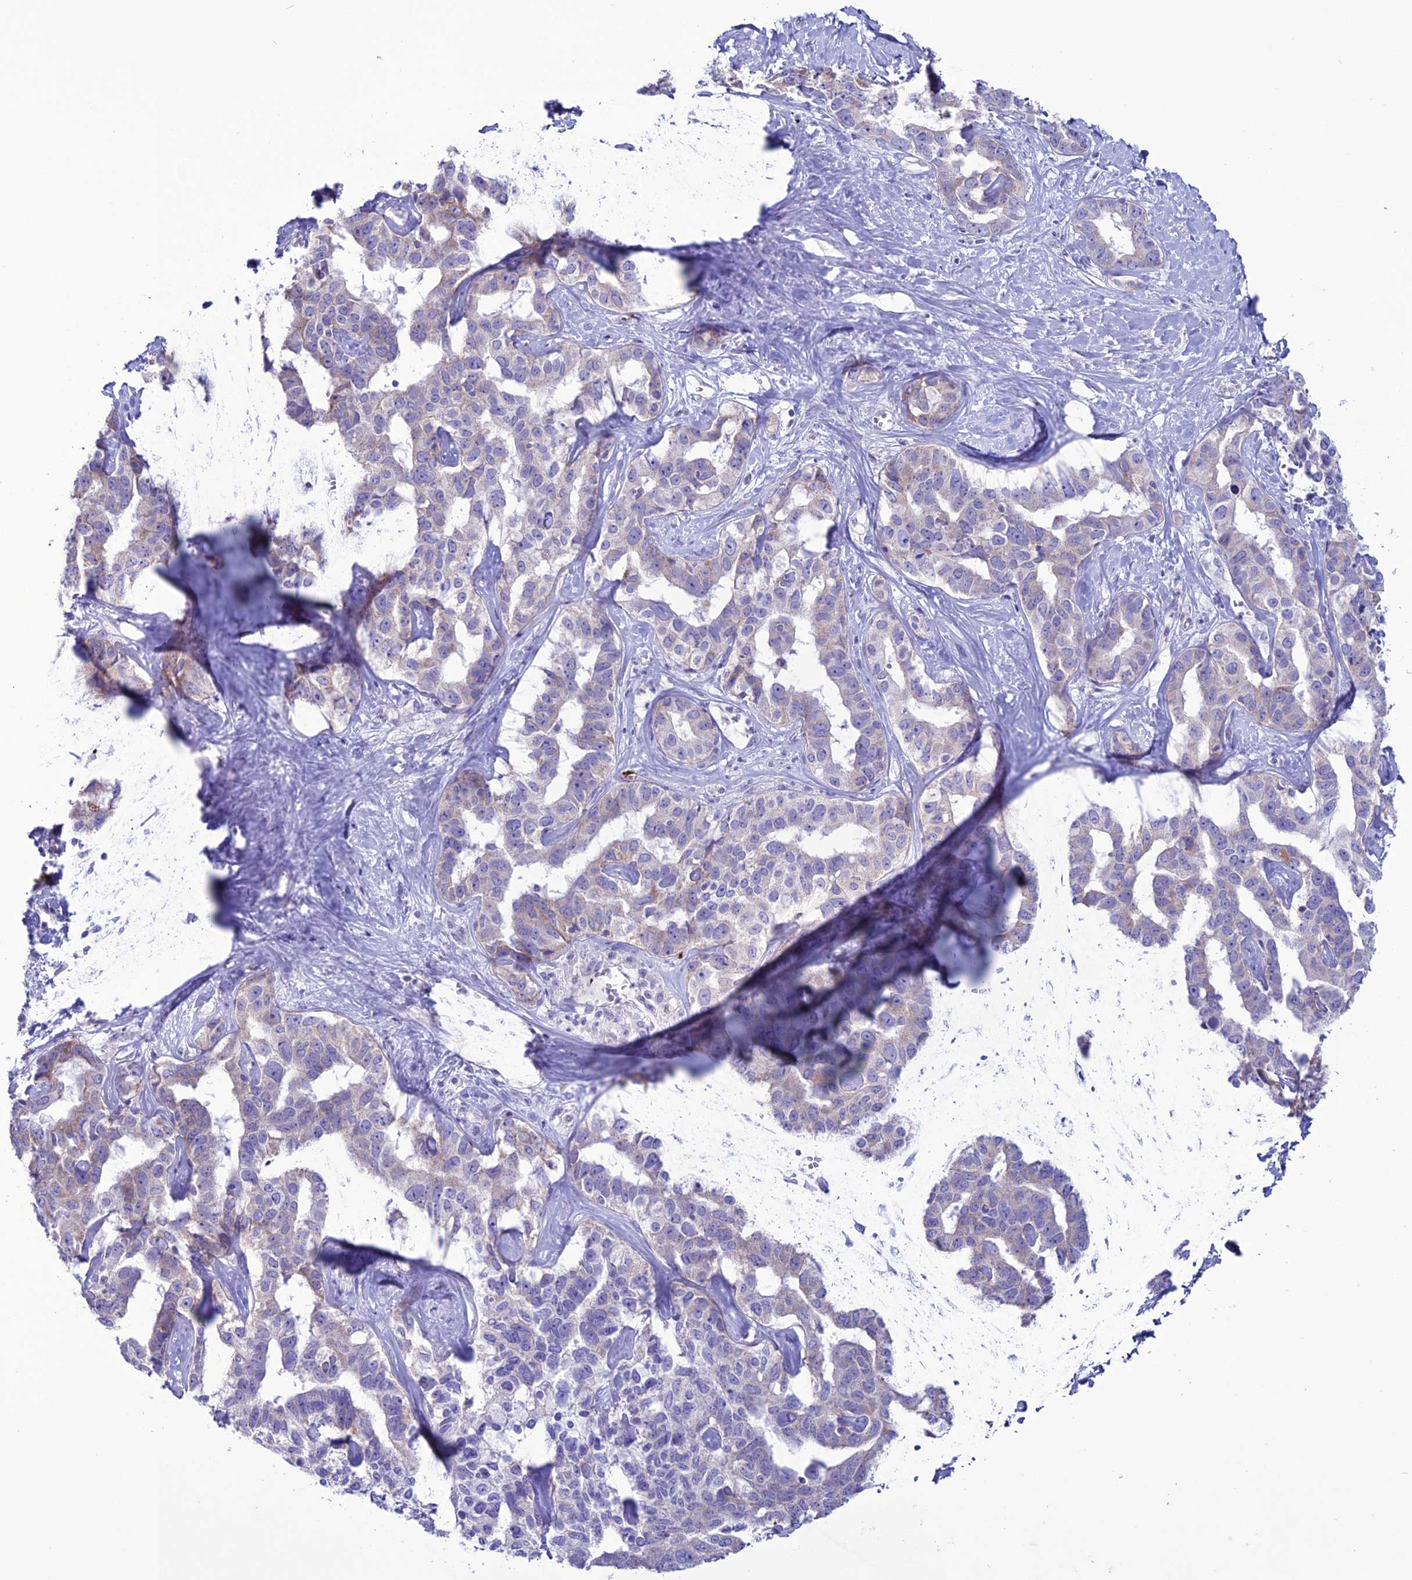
{"staining": {"intensity": "negative", "quantity": "none", "location": "none"}, "tissue": "liver cancer", "cell_type": "Tumor cells", "image_type": "cancer", "snomed": [{"axis": "morphology", "description": "Cholangiocarcinoma"}, {"axis": "topography", "description": "Liver"}], "caption": "IHC histopathology image of neoplastic tissue: human liver cancer stained with DAB (3,3'-diaminobenzidine) demonstrates no significant protein staining in tumor cells.", "gene": "C21orf140", "patient": {"sex": "male", "age": 59}}